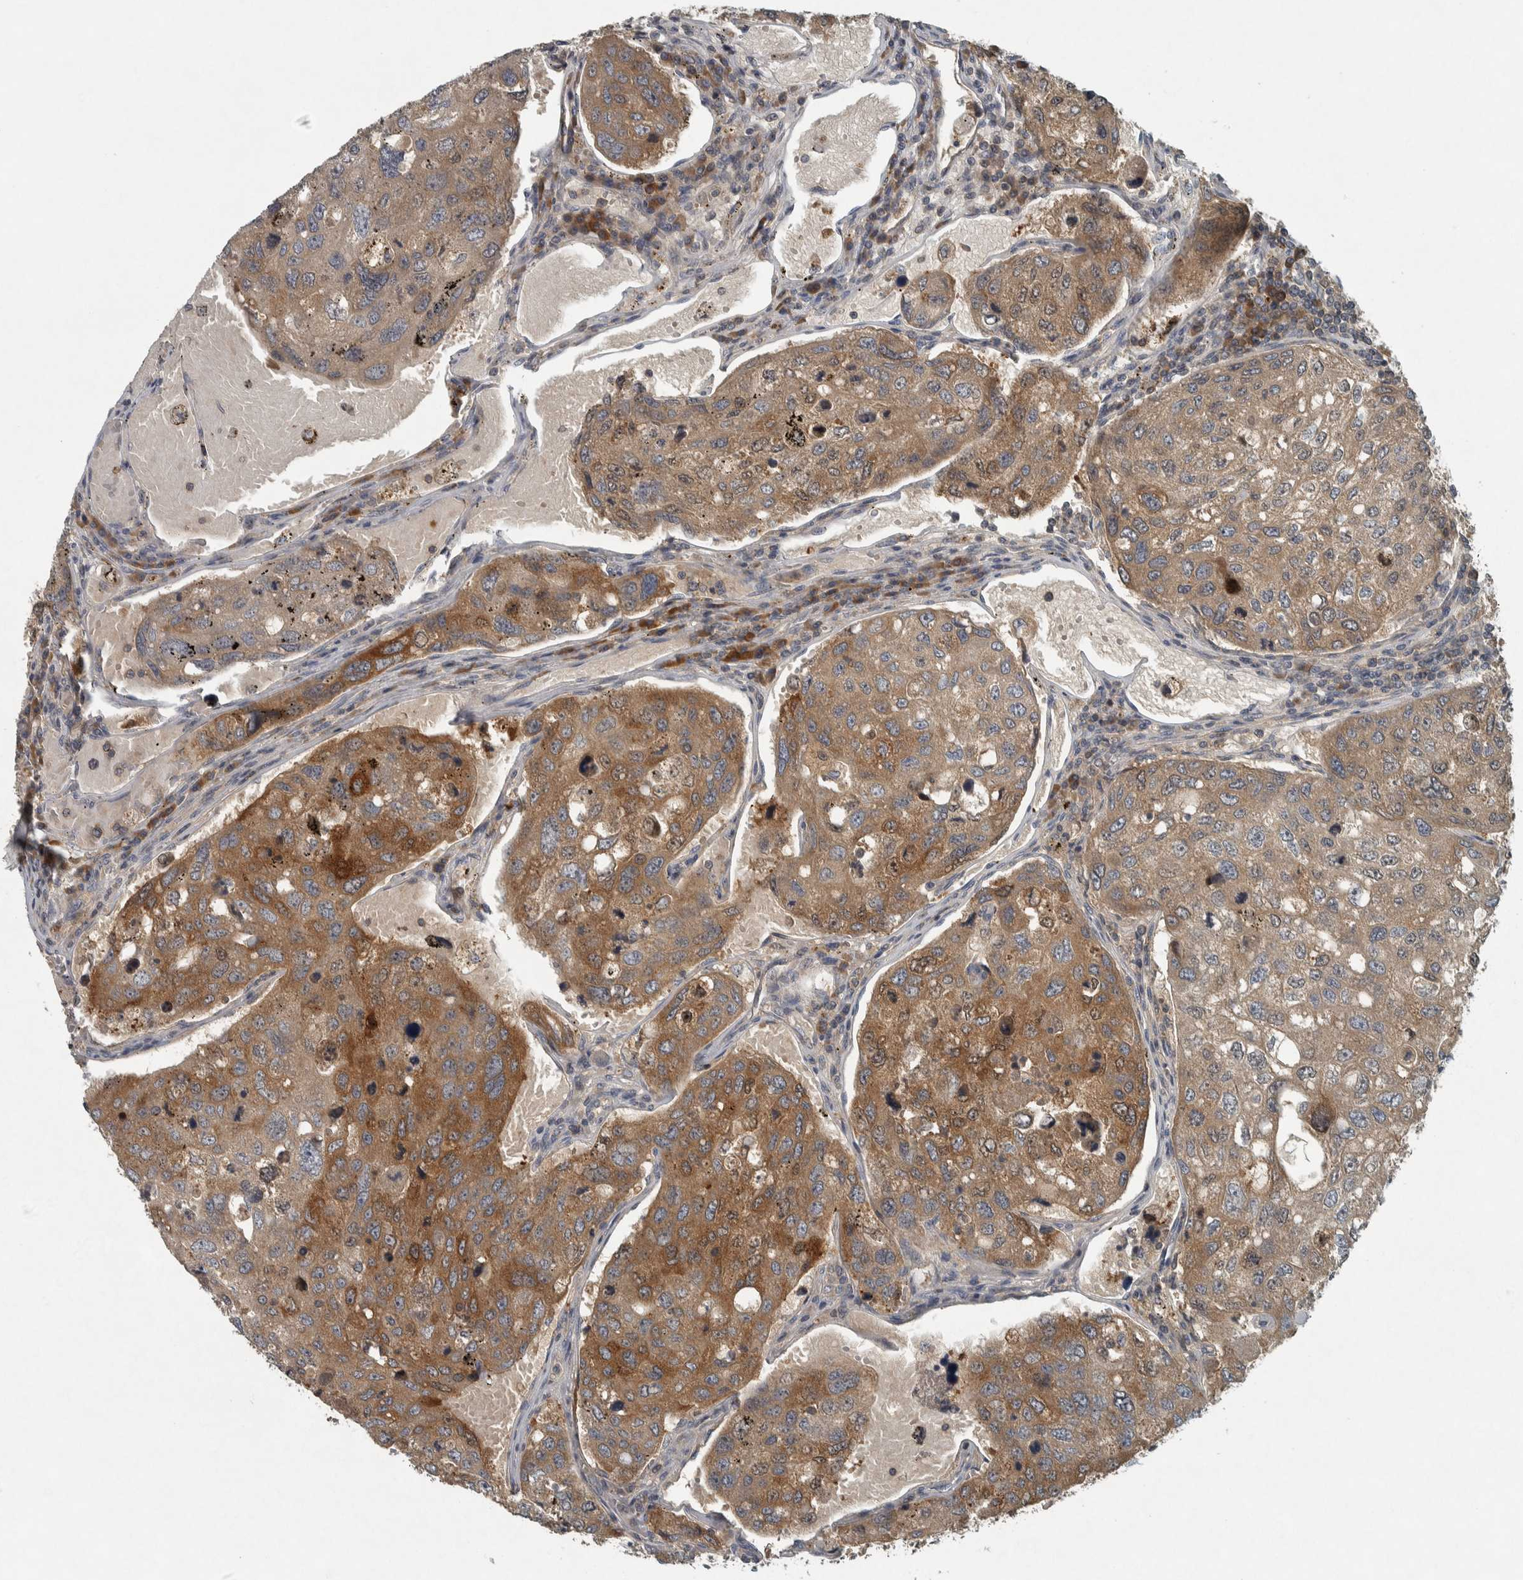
{"staining": {"intensity": "moderate", "quantity": ">75%", "location": "cytoplasmic/membranous"}, "tissue": "urothelial cancer", "cell_type": "Tumor cells", "image_type": "cancer", "snomed": [{"axis": "morphology", "description": "Urothelial carcinoma, High grade"}, {"axis": "topography", "description": "Lymph node"}, {"axis": "topography", "description": "Urinary bladder"}], "caption": "Moderate cytoplasmic/membranous protein expression is appreciated in approximately >75% of tumor cells in urothelial cancer.", "gene": "CLCN2", "patient": {"sex": "male", "age": 51}}